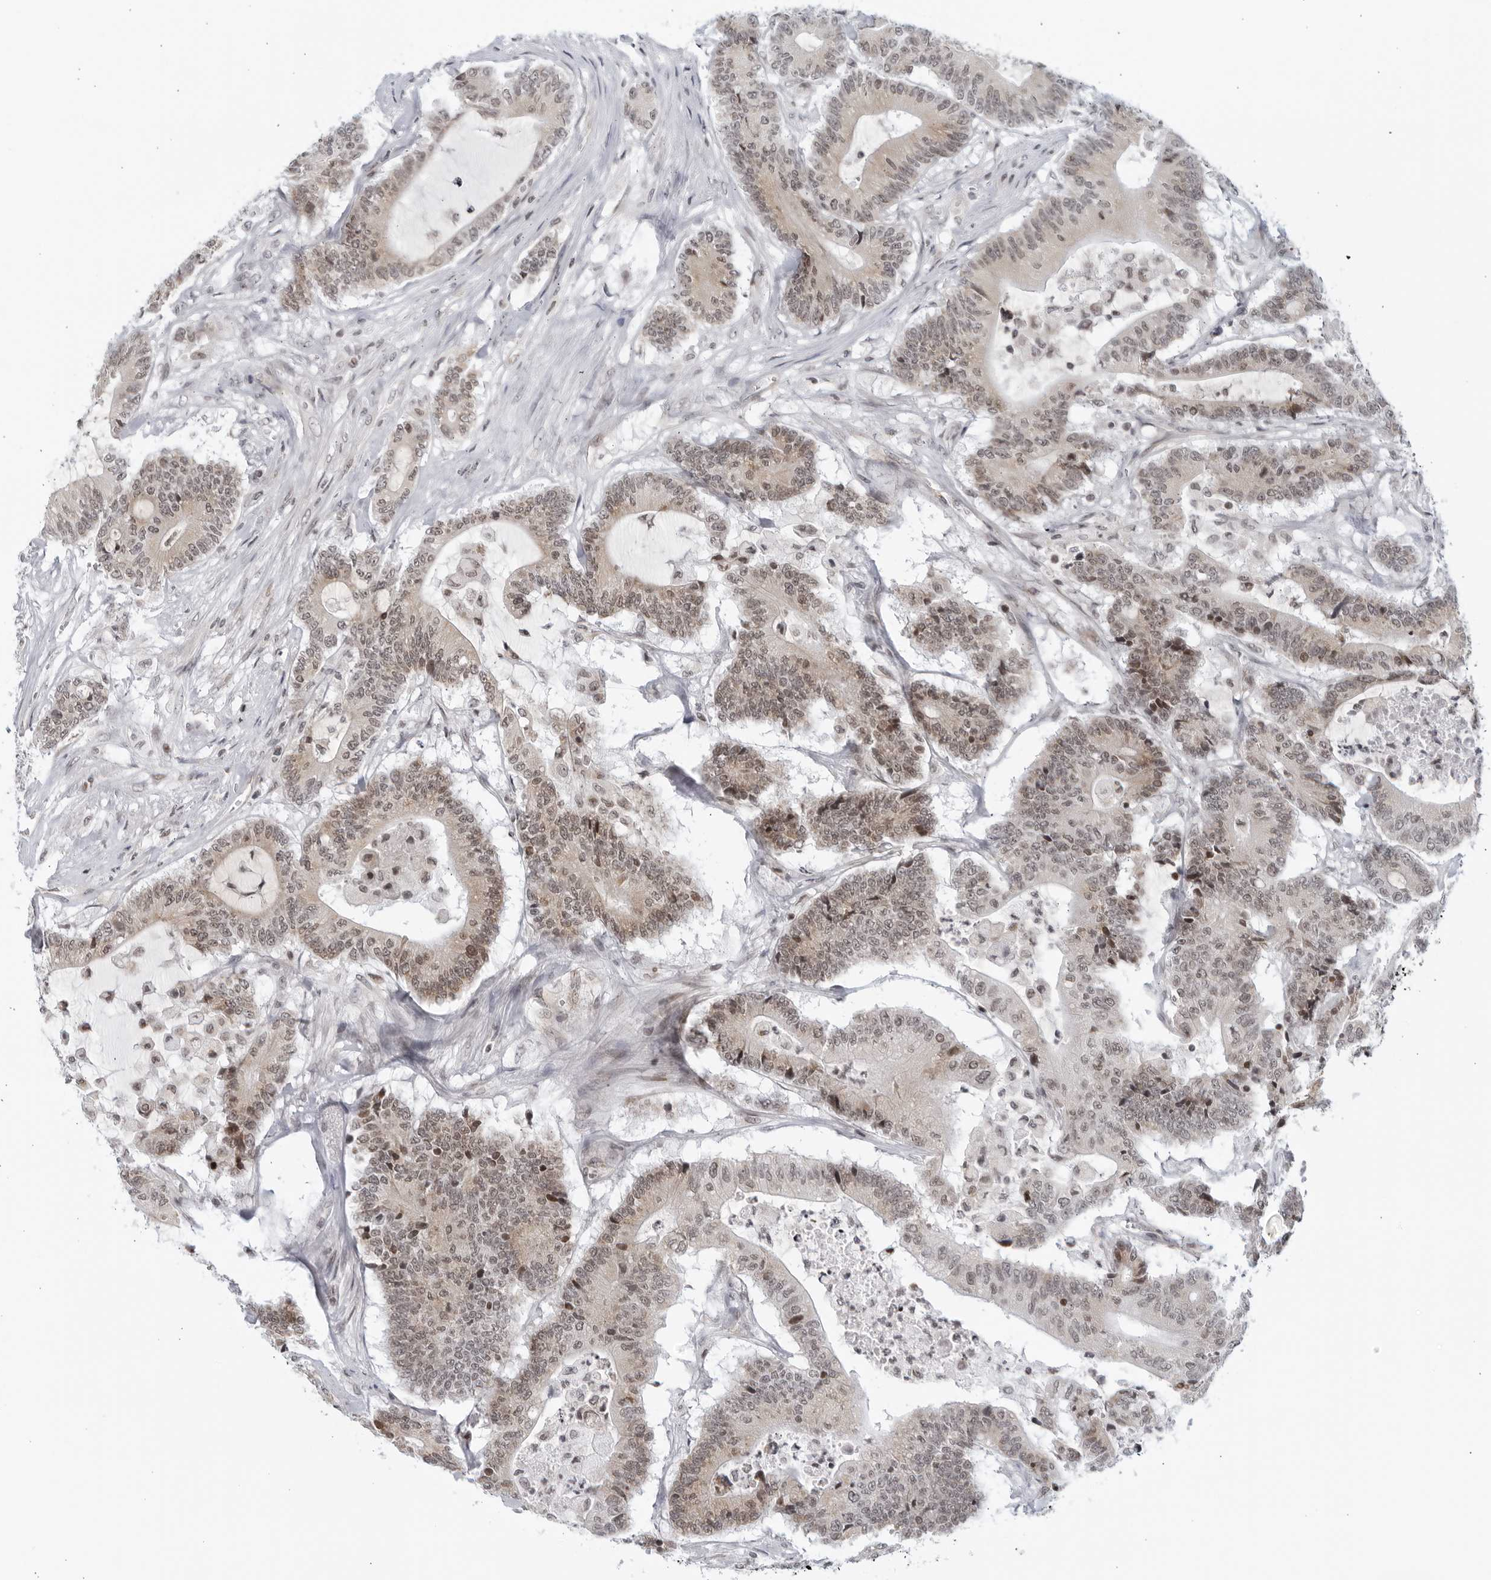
{"staining": {"intensity": "weak", "quantity": "<25%", "location": "cytoplasmic/membranous"}, "tissue": "colorectal cancer", "cell_type": "Tumor cells", "image_type": "cancer", "snomed": [{"axis": "morphology", "description": "Adenocarcinoma, NOS"}, {"axis": "topography", "description": "Colon"}], "caption": "Immunohistochemistry micrograph of neoplastic tissue: adenocarcinoma (colorectal) stained with DAB exhibits no significant protein expression in tumor cells. The staining is performed using DAB brown chromogen with nuclei counter-stained in using hematoxylin.", "gene": "RAB11FIP3", "patient": {"sex": "female", "age": 84}}